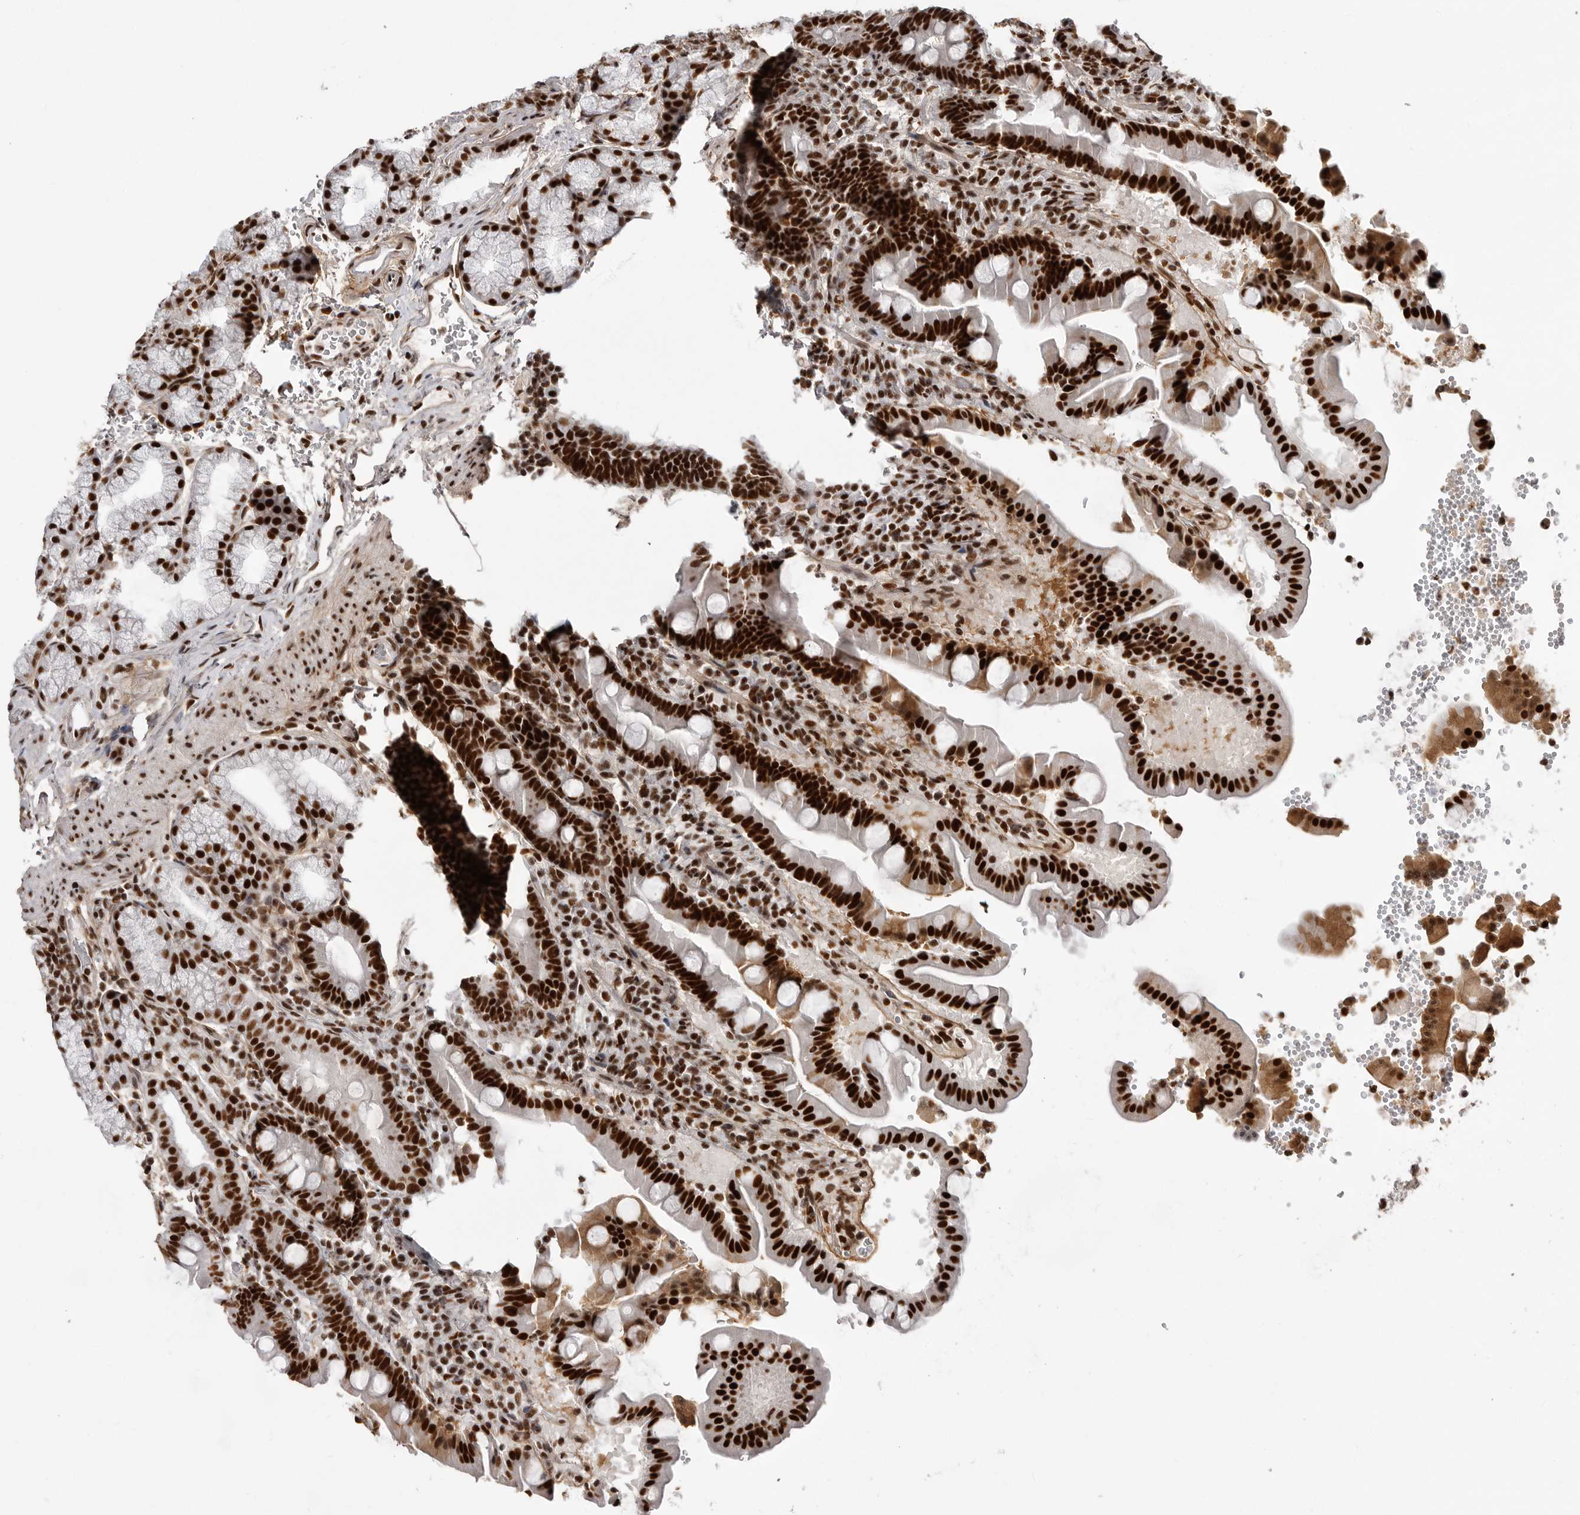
{"staining": {"intensity": "strong", "quantity": ">75%", "location": "nuclear"}, "tissue": "duodenum", "cell_type": "Glandular cells", "image_type": "normal", "snomed": [{"axis": "morphology", "description": "Normal tissue, NOS"}, {"axis": "topography", "description": "Duodenum"}], "caption": "Brown immunohistochemical staining in normal duodenum displays strong nuclear expression in about >75% of glandular cells.", "gene": "PPP1R8", "patient": {"sex": "male", "age": 54}}